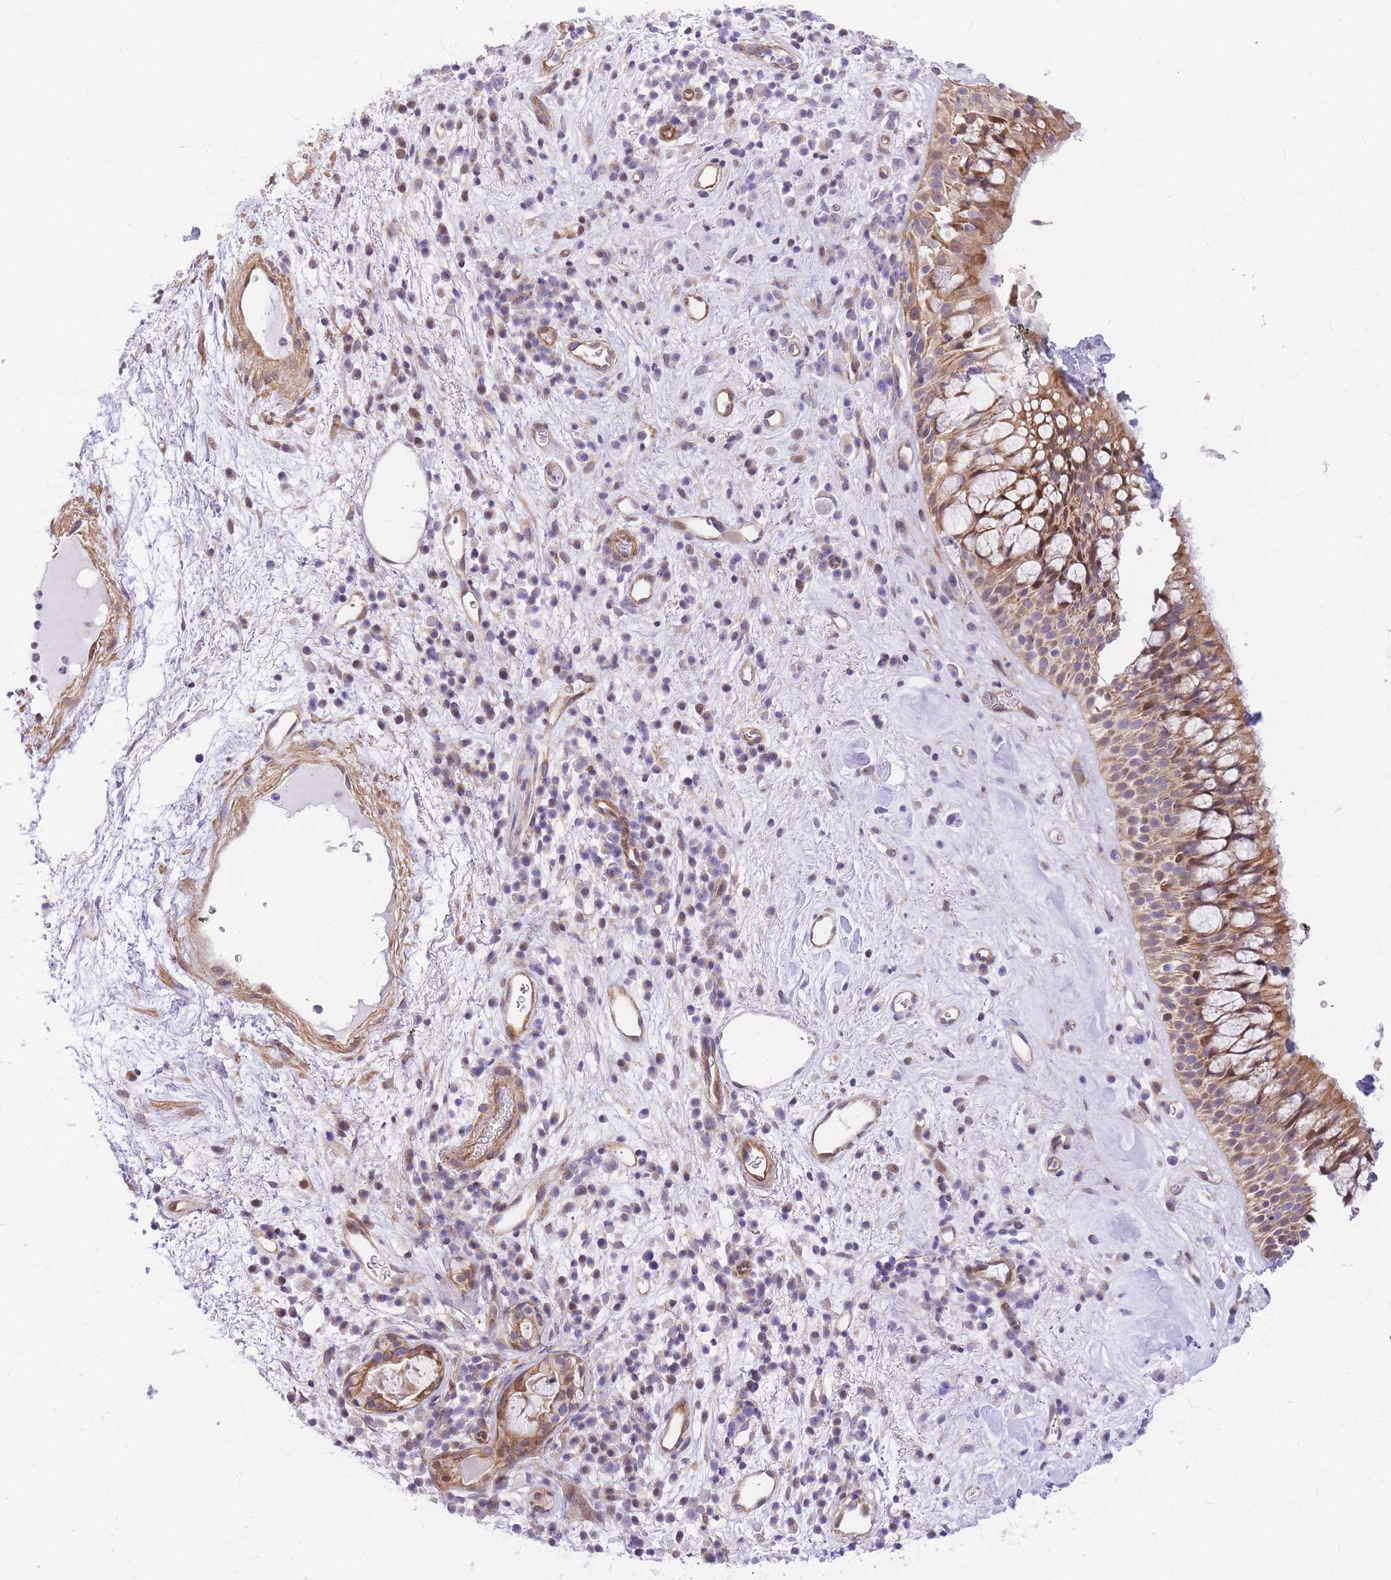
{"staining": {"intensity": "moderate", "quantity": "25%-75%", "location": "cytoplasmic/membranous,nuclear"}, "tissue": "nasopharynx", "cell_type": "Respiratory epithelial cells", "image_type": "normal", "snomed": [{"axis": "morphology", "description": "Normal tissue, NOS"}, {"axis": "morphology", "description": "Squamous cell carcinoma, NOS"}, {"axis": "topography", "description": "Nasopharynx"}, {"axis": "topography", "description": "Head-Neck"}], "caption": "Protein staining of normal nasopharynx shows moderate cytoplasmic/membranous,nuclear positivity in about 25%-75% of respiratory epithelial cells. (DAB IHC, brown staining for protein, blue staining for nuclei).", "gene": "S100PBP", "patient": {"sex": "male", "age": 85}}